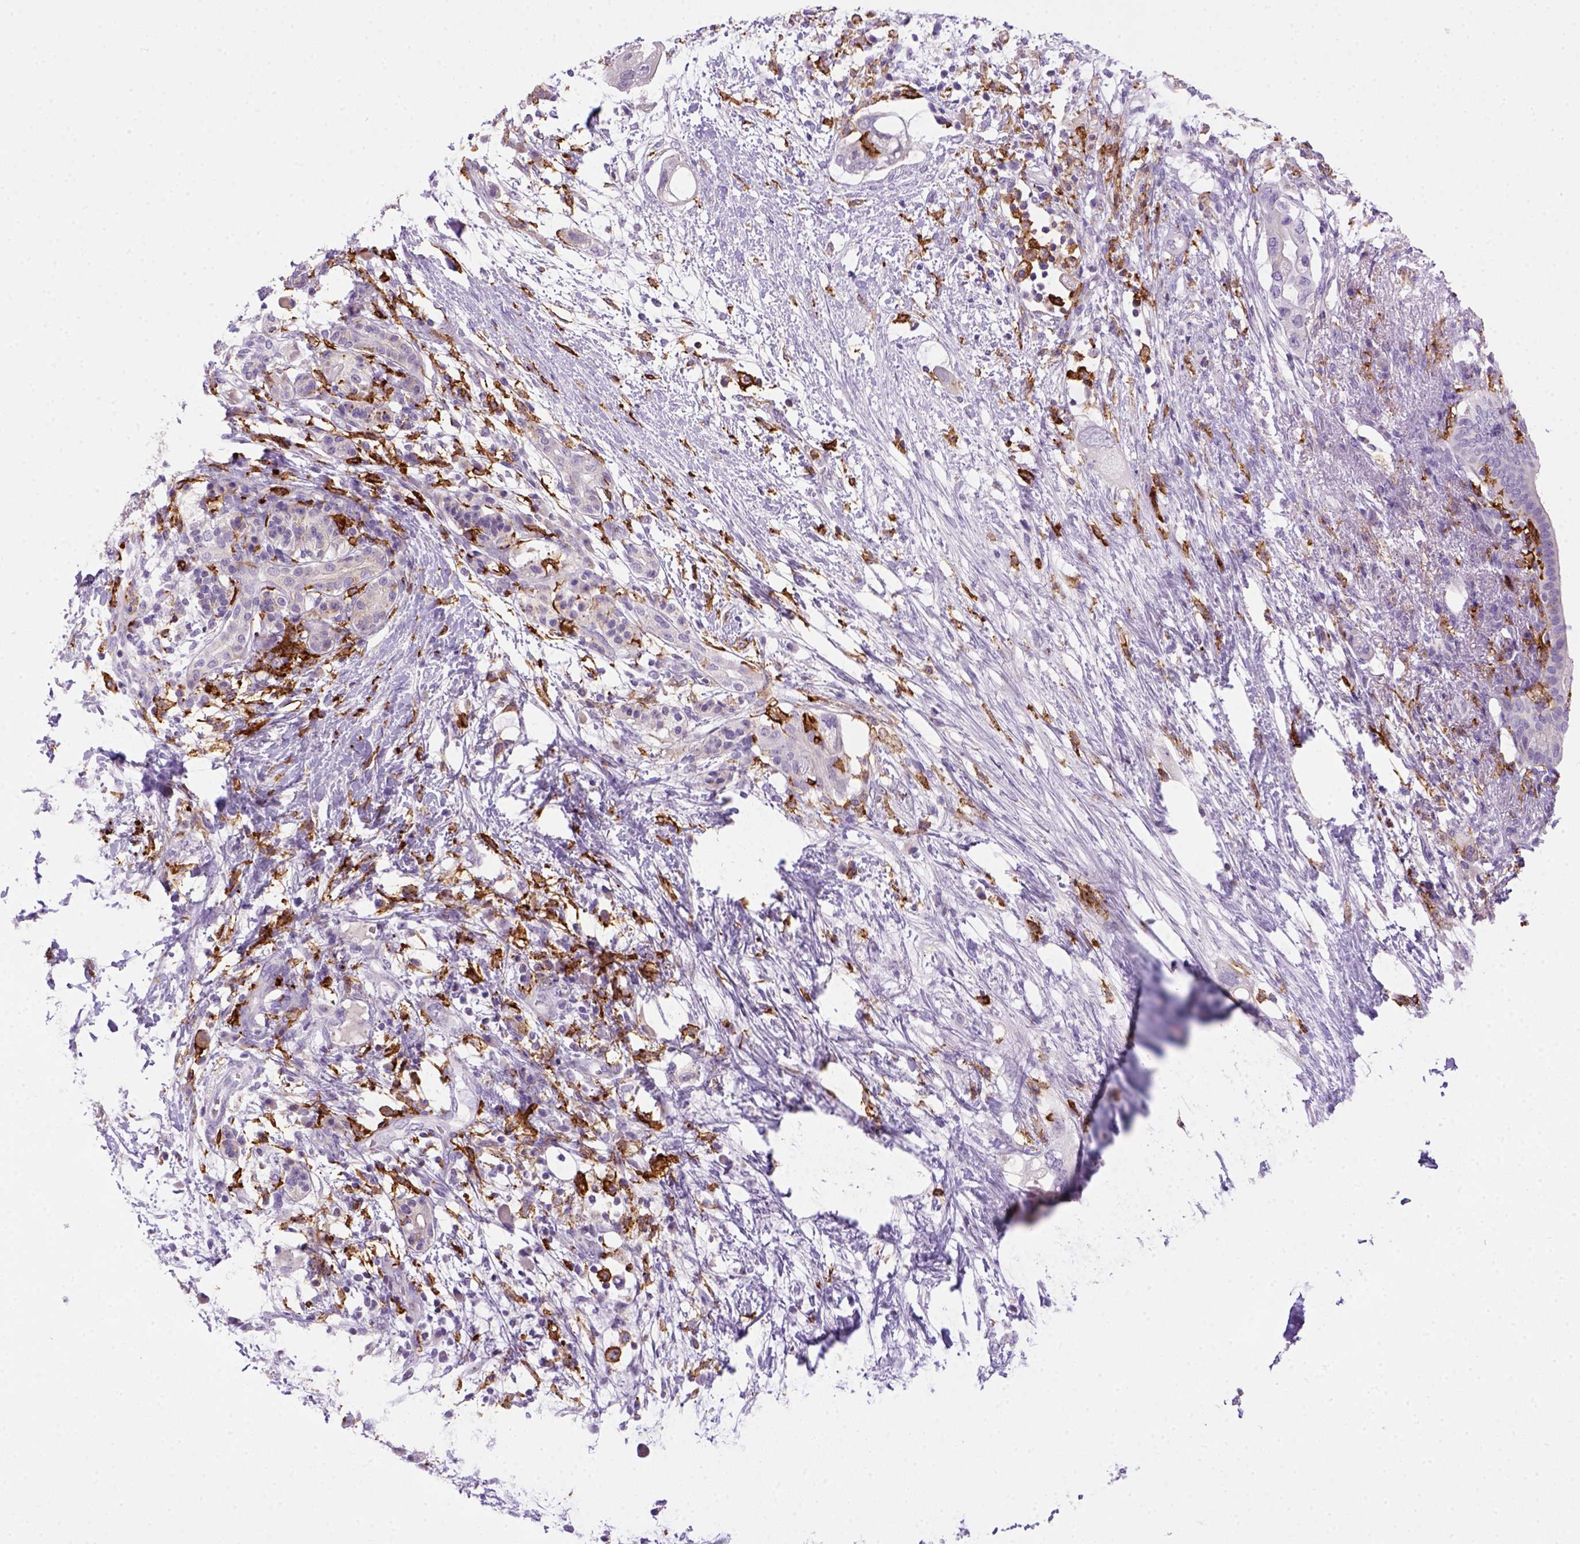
{"staining": {"intensity": "negative", "quantity": "none", "location": "none"}, "tissue": "pancreatic cancer", "cell_type": "Tumor cells", "image_type": "cancer", "snomed": [{"axis": "morphology", "description": "Adenocarcinoma, NOS"}, {"axis": "topography", "description": "Pancreas"}], "caption": "Pancreatic adenocarcinoma stained for a protein using immunohistochemistry (IHC) demonstrates no positivity tumor cells.", "gene": "CD14", "patient": {"sex": "female", "age": 72}}